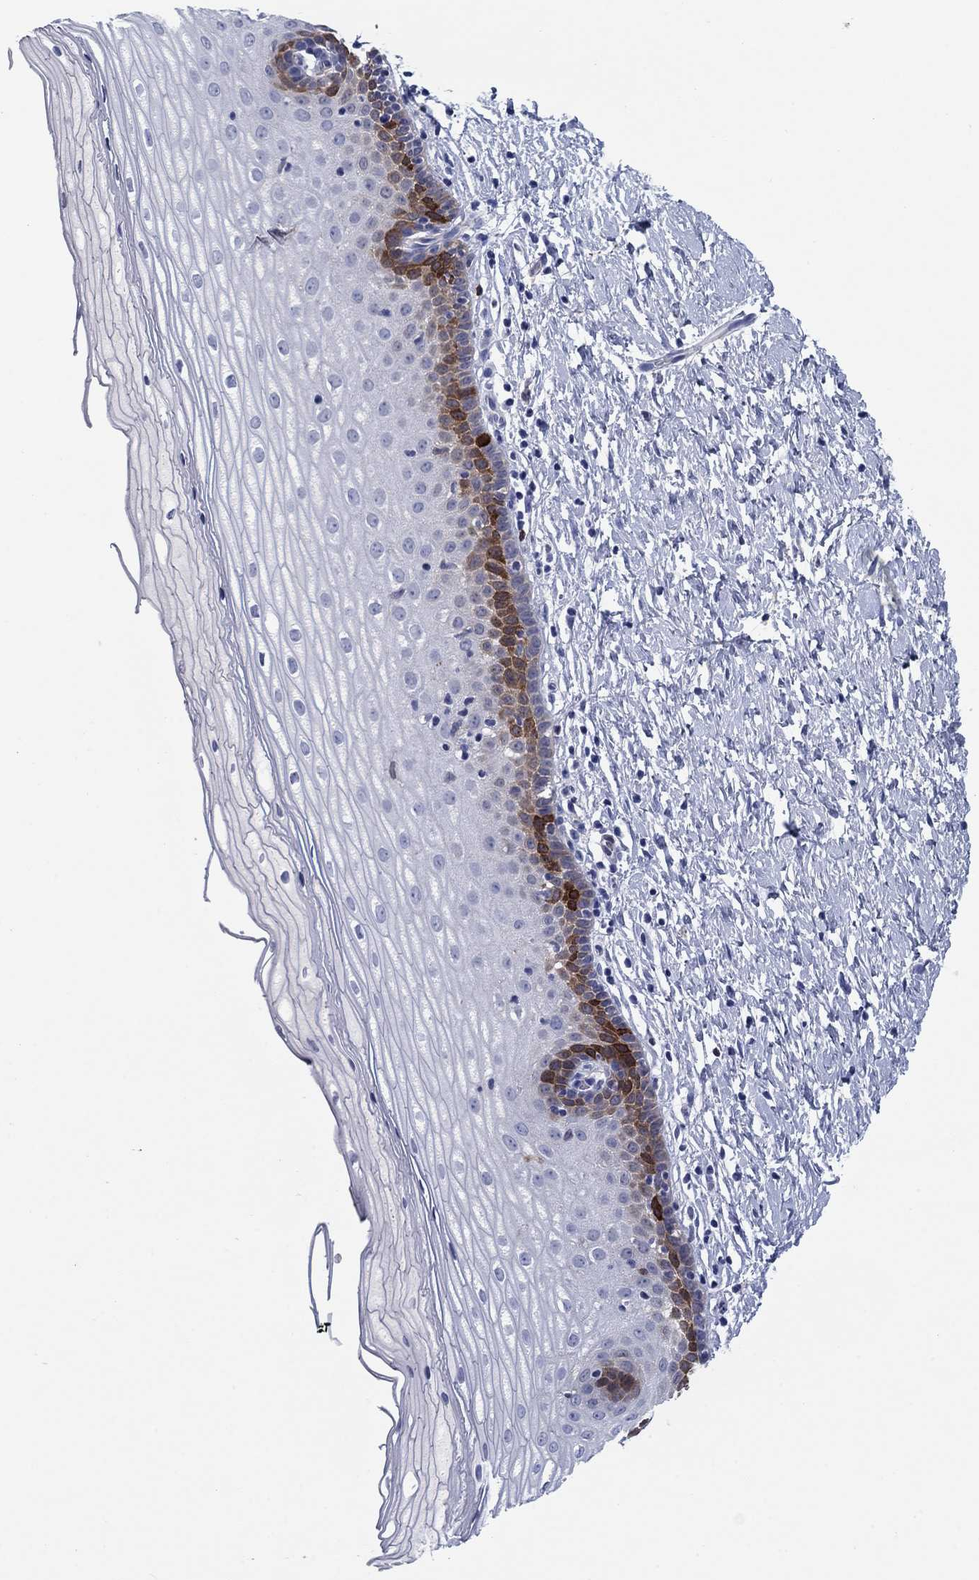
{"staining": {"intensity": "negative", "quantity": "none", "location": "none"}, "tissue": "cervix", "cell_type": "Glandular cells", "image_type": "normal", "snomed": [{"axis": "morphology", "description": "Normal tissue, NOS"}, {"axis": "topography", "description": "Cervix"}], "caption": "Protein analysis of unremarkable cervix demonstrates no significant positivity in glandular cells. The staining was performed using DAB to visualize the protein expression in brown, while the nuclei were stained in blue with hematoxylin (Magnification: 20x).", "gene": "STMN1", "patient": {"sex": "female", "age": 37}}